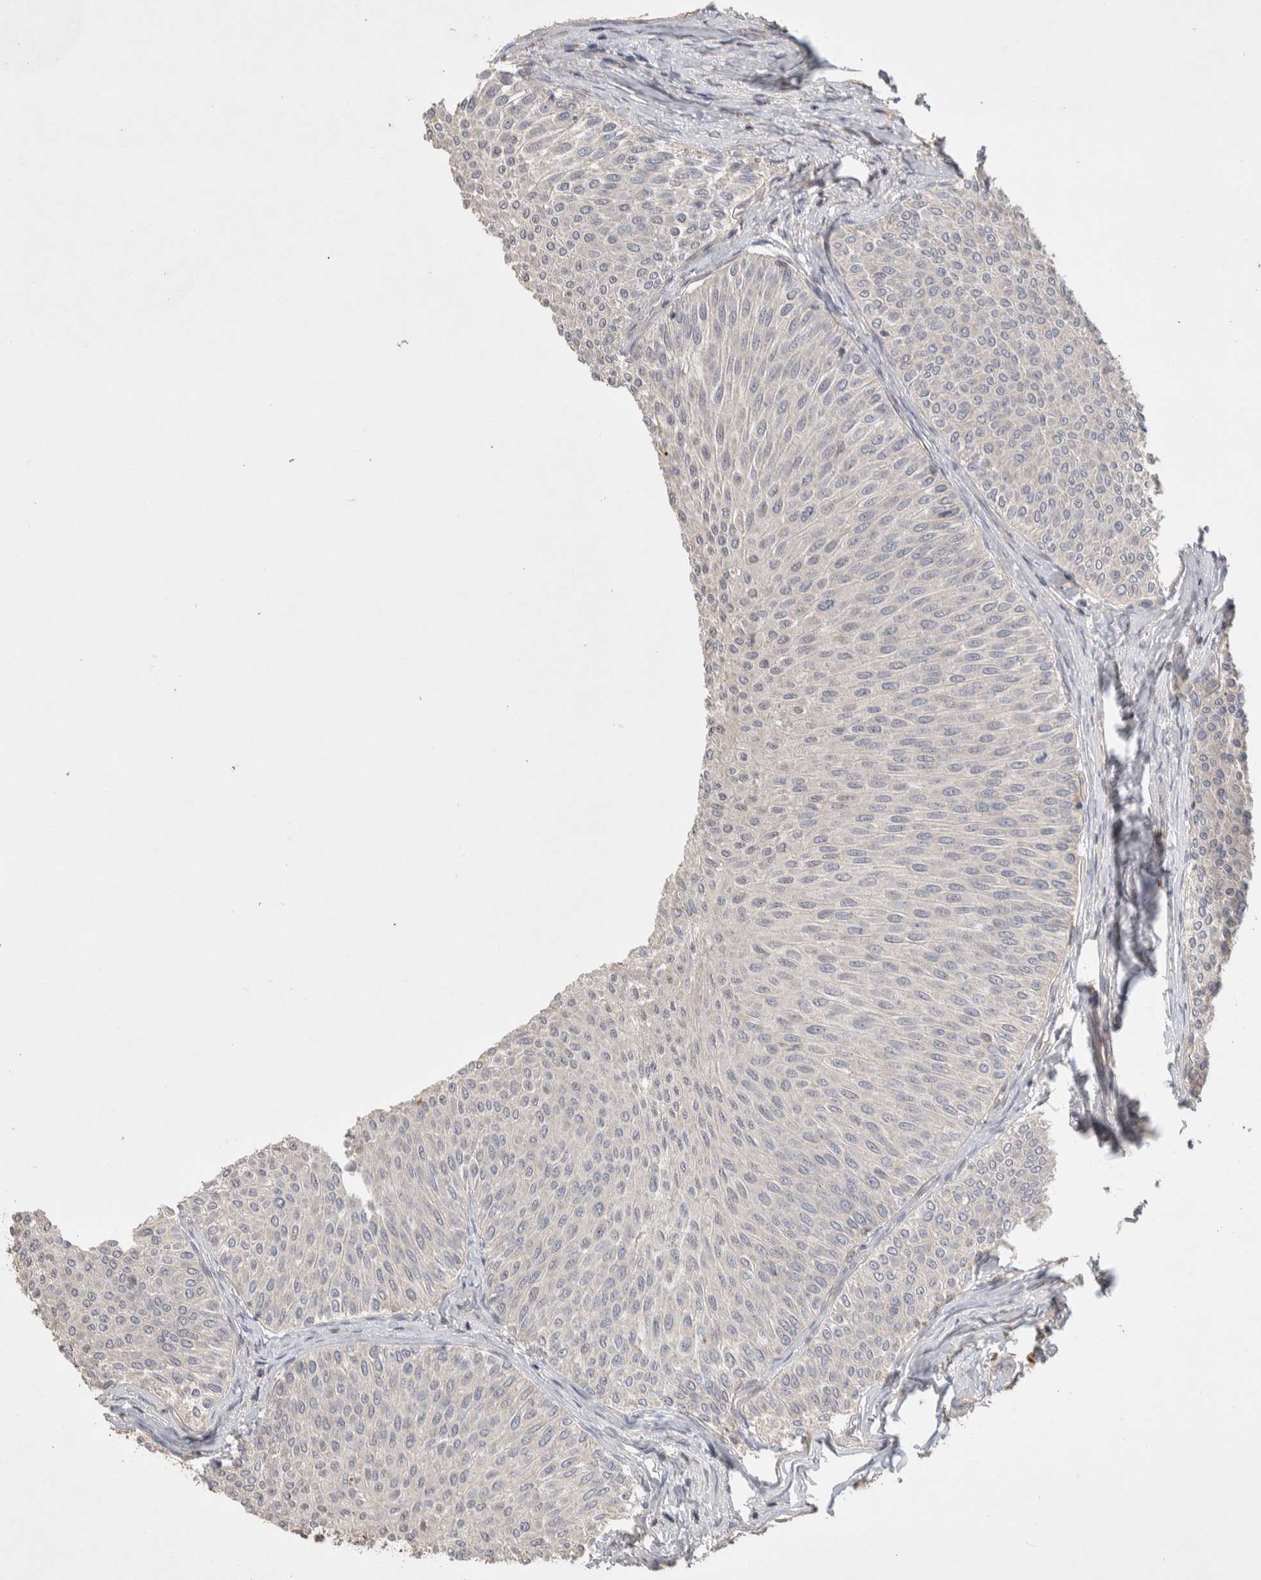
{"staining": {"intensity": "negative", "quantity": "none", "location": "none"}, "tissue": "urothelial cancer", "cell_type": "Tumor cells", "image_type": "cancer", "snomed": [{"axis": "morphology", "description": "Urothelial carcinoma, Low grade"}, {"axis": "topography", "description": "Urinary bladder"}], "caption": "Low-grade urothelial carcinoma stained for a protein using immunohistochemistry exhibits no staining tumor cells.", "gene": "DEPTOR", "patient": {"sex": "male", "age": 78}}